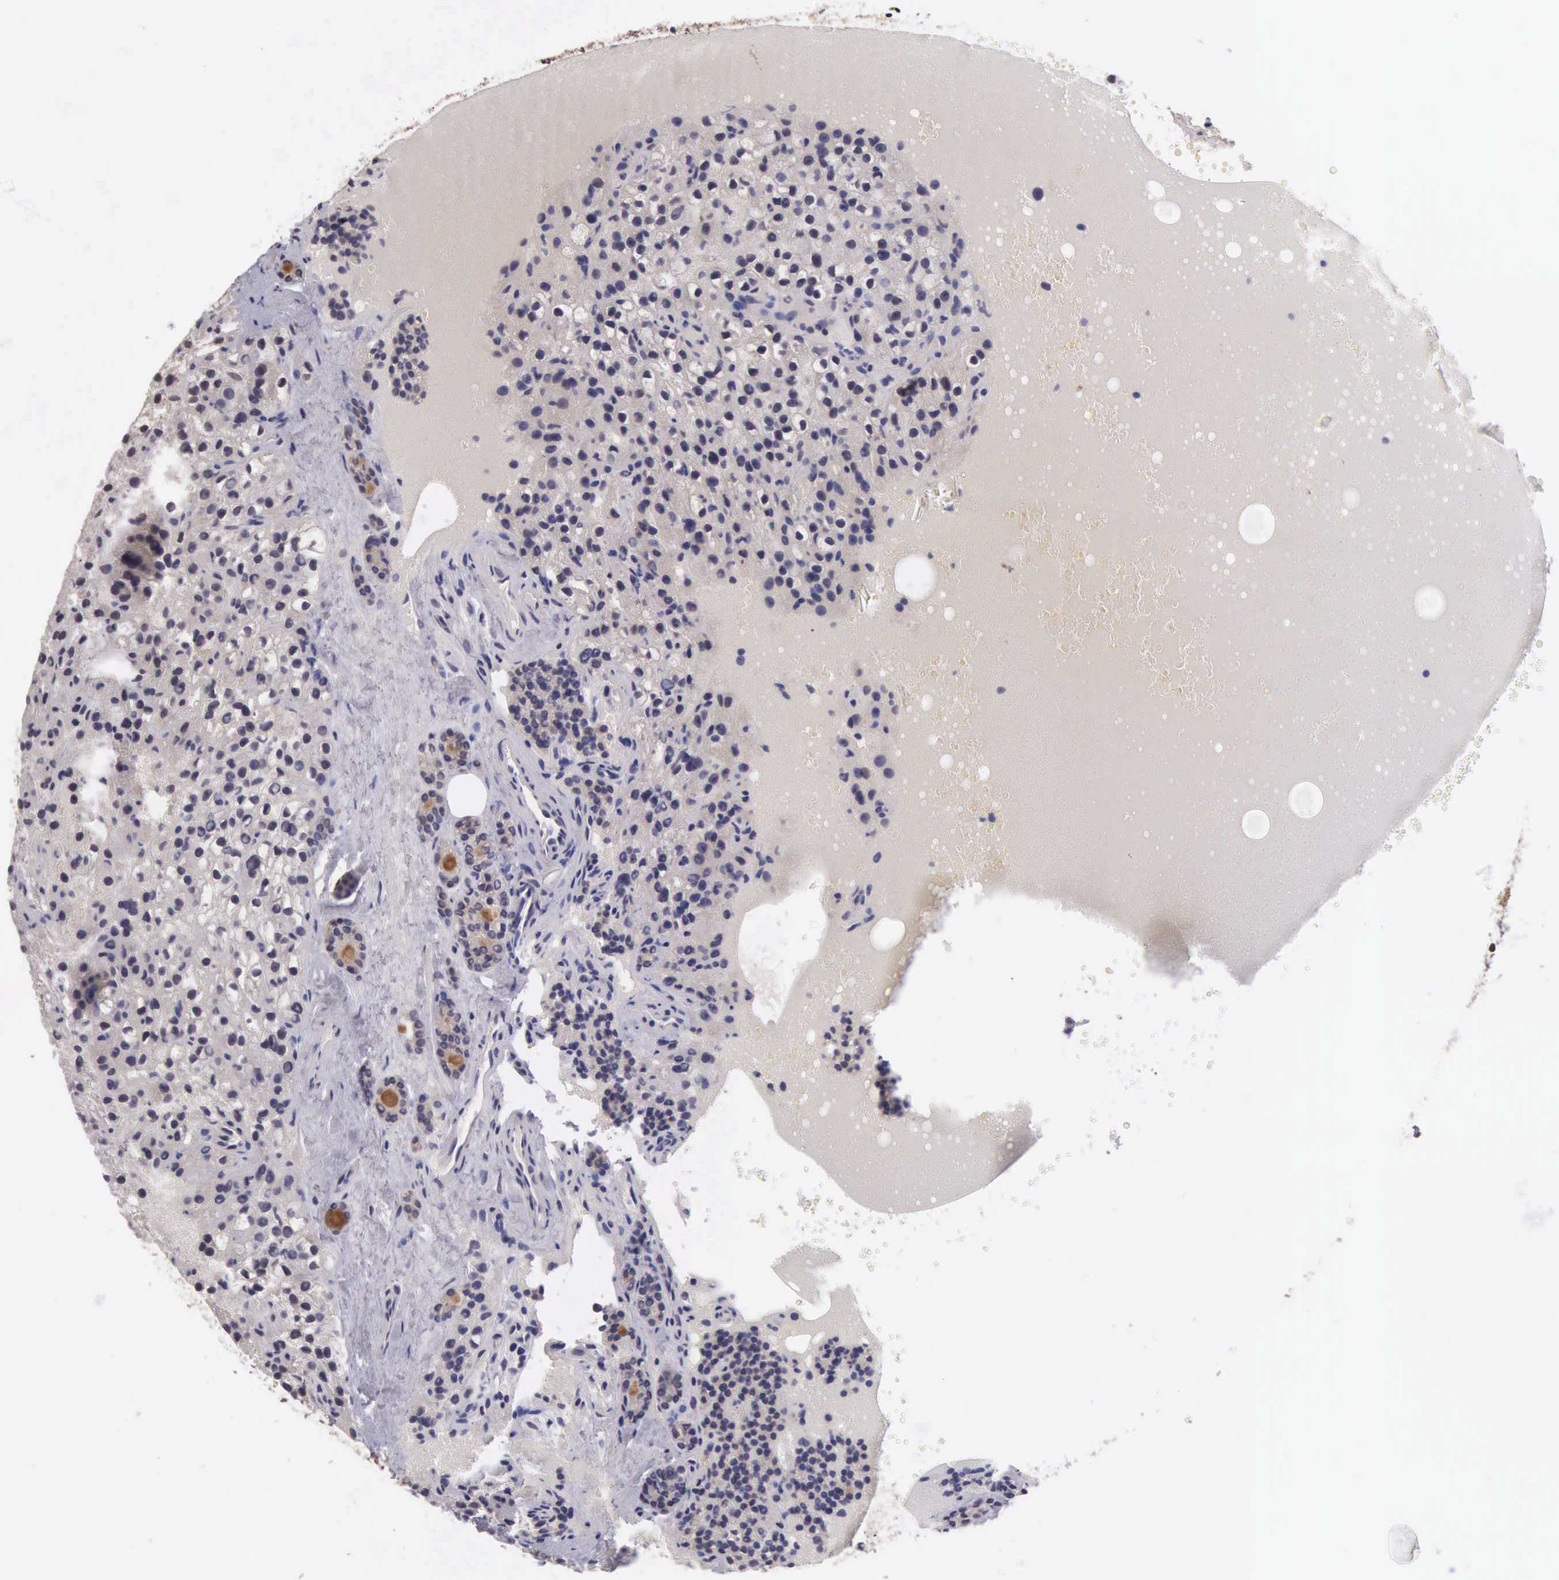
{"staining": {"intensity": "weak", "quantity": "25%-75%", "location": "cytoplasmic/membranous"}, "tissue": "parathyroid gland", "cell_type": "Glandular cells", "image_type": "normal", "snomed": [{"axis": "morphology", "description": "Normal tissue, NOS"}, {"axis": "topography", "description": "Parathyroid gland"}], "caption": "An image showing weak cytoplasmic/membranous staining in approximately 25%-75% of glandular cells in benign parathyroid gland, as visualized by brown immunohistochemical staining.", "gene": "CDC45", "patient": {"sex": "female", "age": 71}}